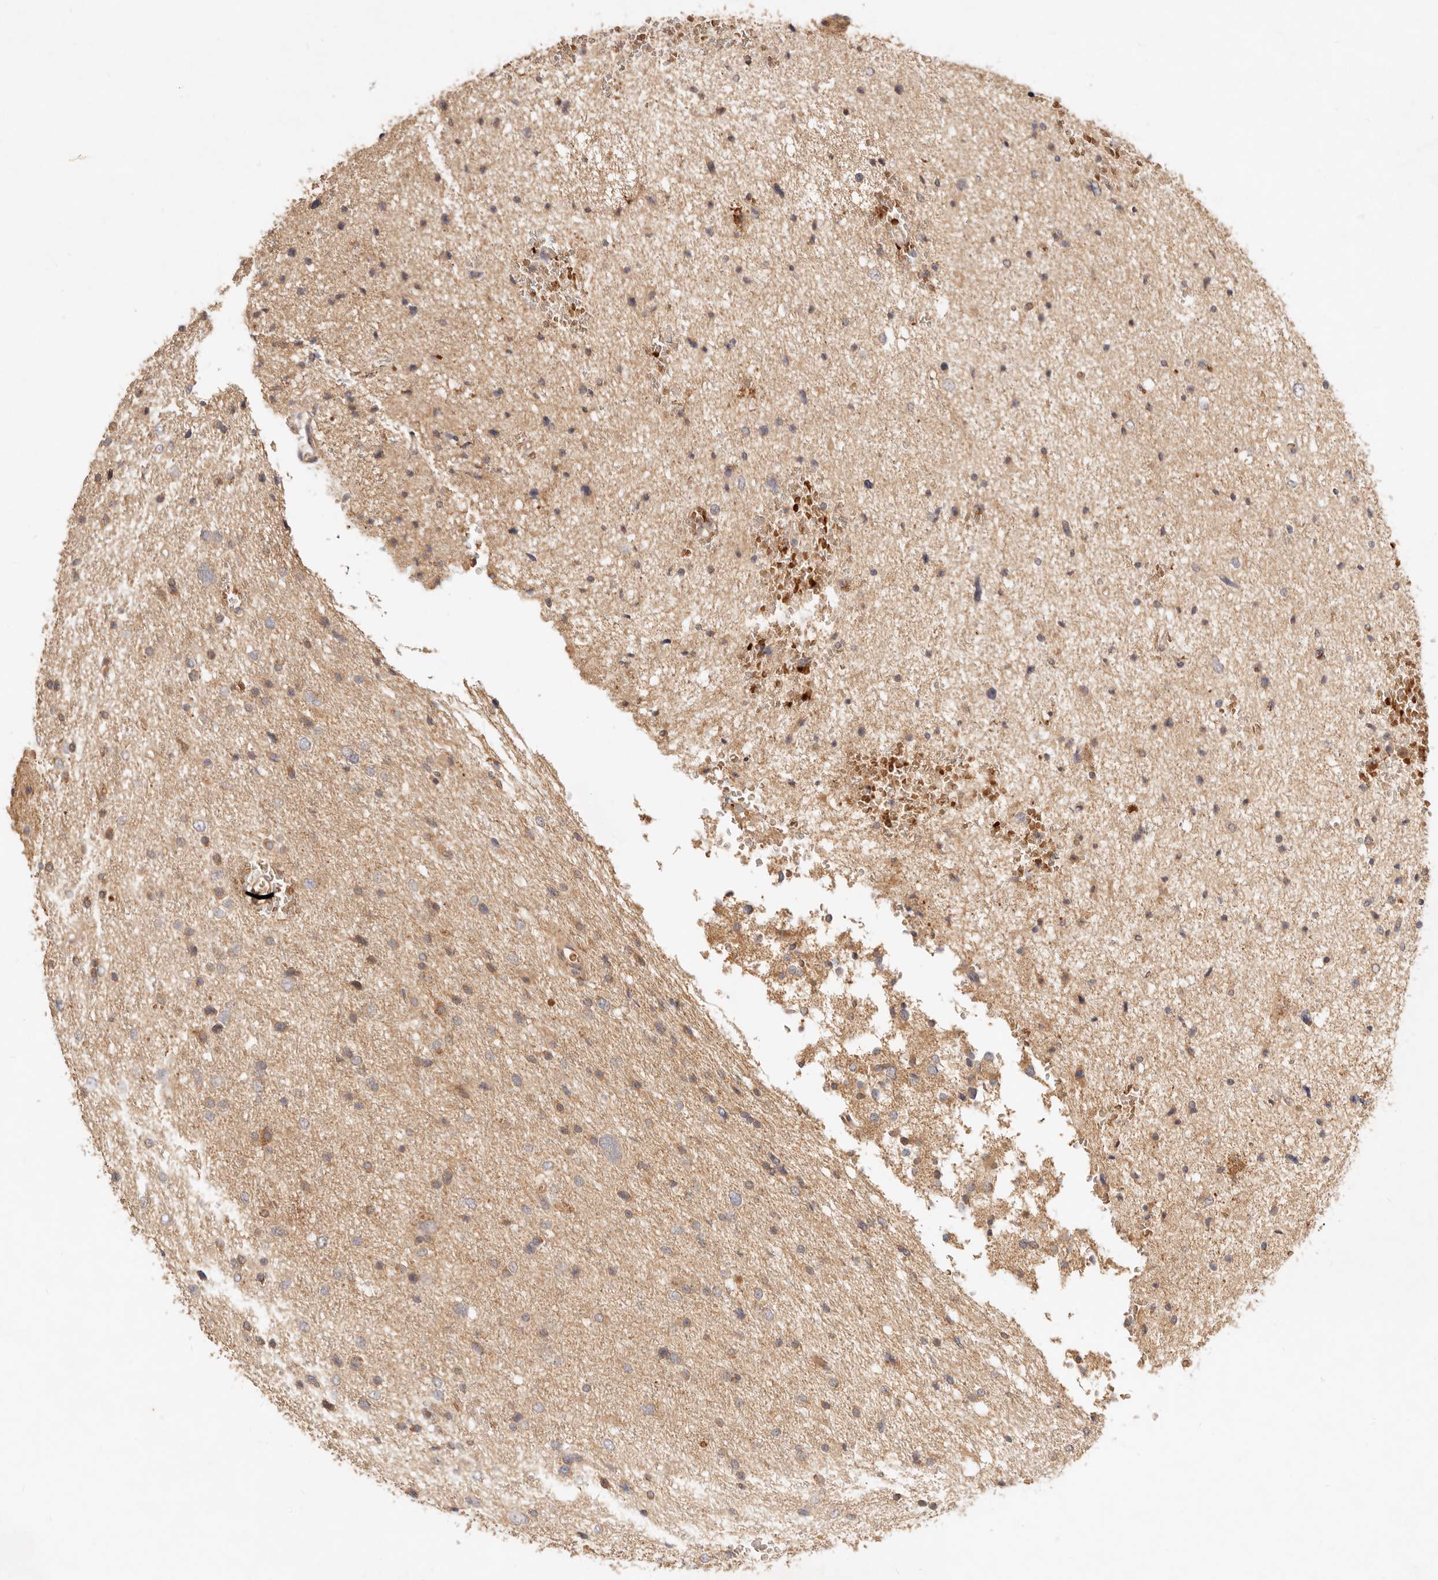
{"staining": {"intensity": "weak", "quantity": "25%-75%", "location": "cytoplasmic/membranous"}, "tissue": "glioma", "cell_type": "Tumor cells", "image_type": "cancer", "snomed": [{"axis": "morphology", "description": "Glioma, malignant, Low grade"}, {"axis": "topography", "description": "Cerebral cortex"}], "caption": "Immunohistochemistry (DAB) staining of human glioma demonstrates weak cytoplasmic/membranous protein expression in about 25%-75% of tumor cells.", "gene": "FREM2", "patient": {"sex": "female", "age": 39}}